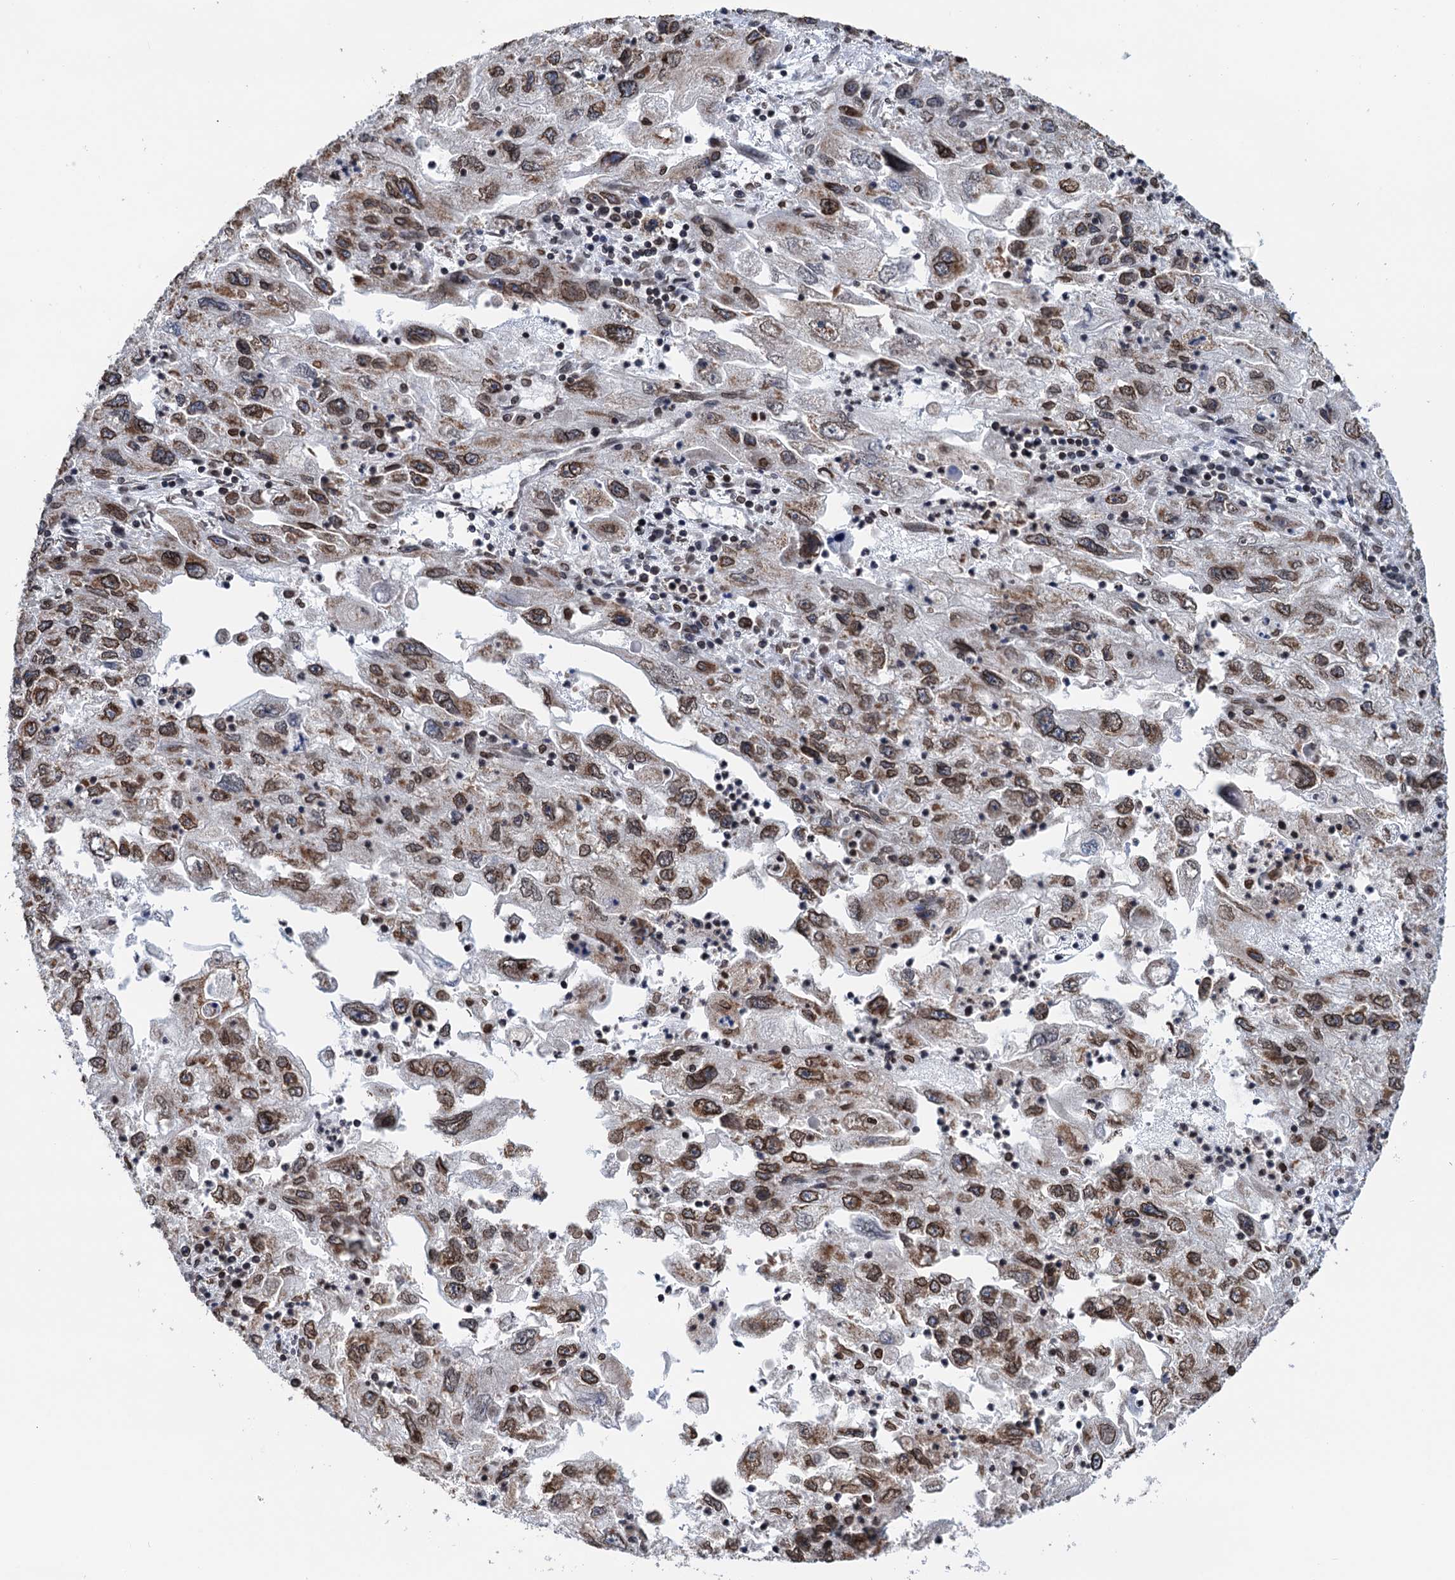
{"staining": {"intensity": "moderate", "quantity": ">75%", "location": "cytoplasmic/membranous,nuclear"}, "tissue": "endometrial cancer", "cell_type": "Tumor cells", "image_type": "cancer", "snomed": [{"axis": "morphology", "description": "Adenocarcinoma, NOS"}, {"axis": "topography", "description": "Endometrium"}], "caption": "IHC micrograph of endometrial cancer (adenocarcinoma) stained for a protein (brown), which exhibits medium levels of moderate cytoplasmic/membranous and nuclear expression in about >75% of tumor cells.", "gene": "ZC3H13", "patient": {"sex": "female", "age": 49}}